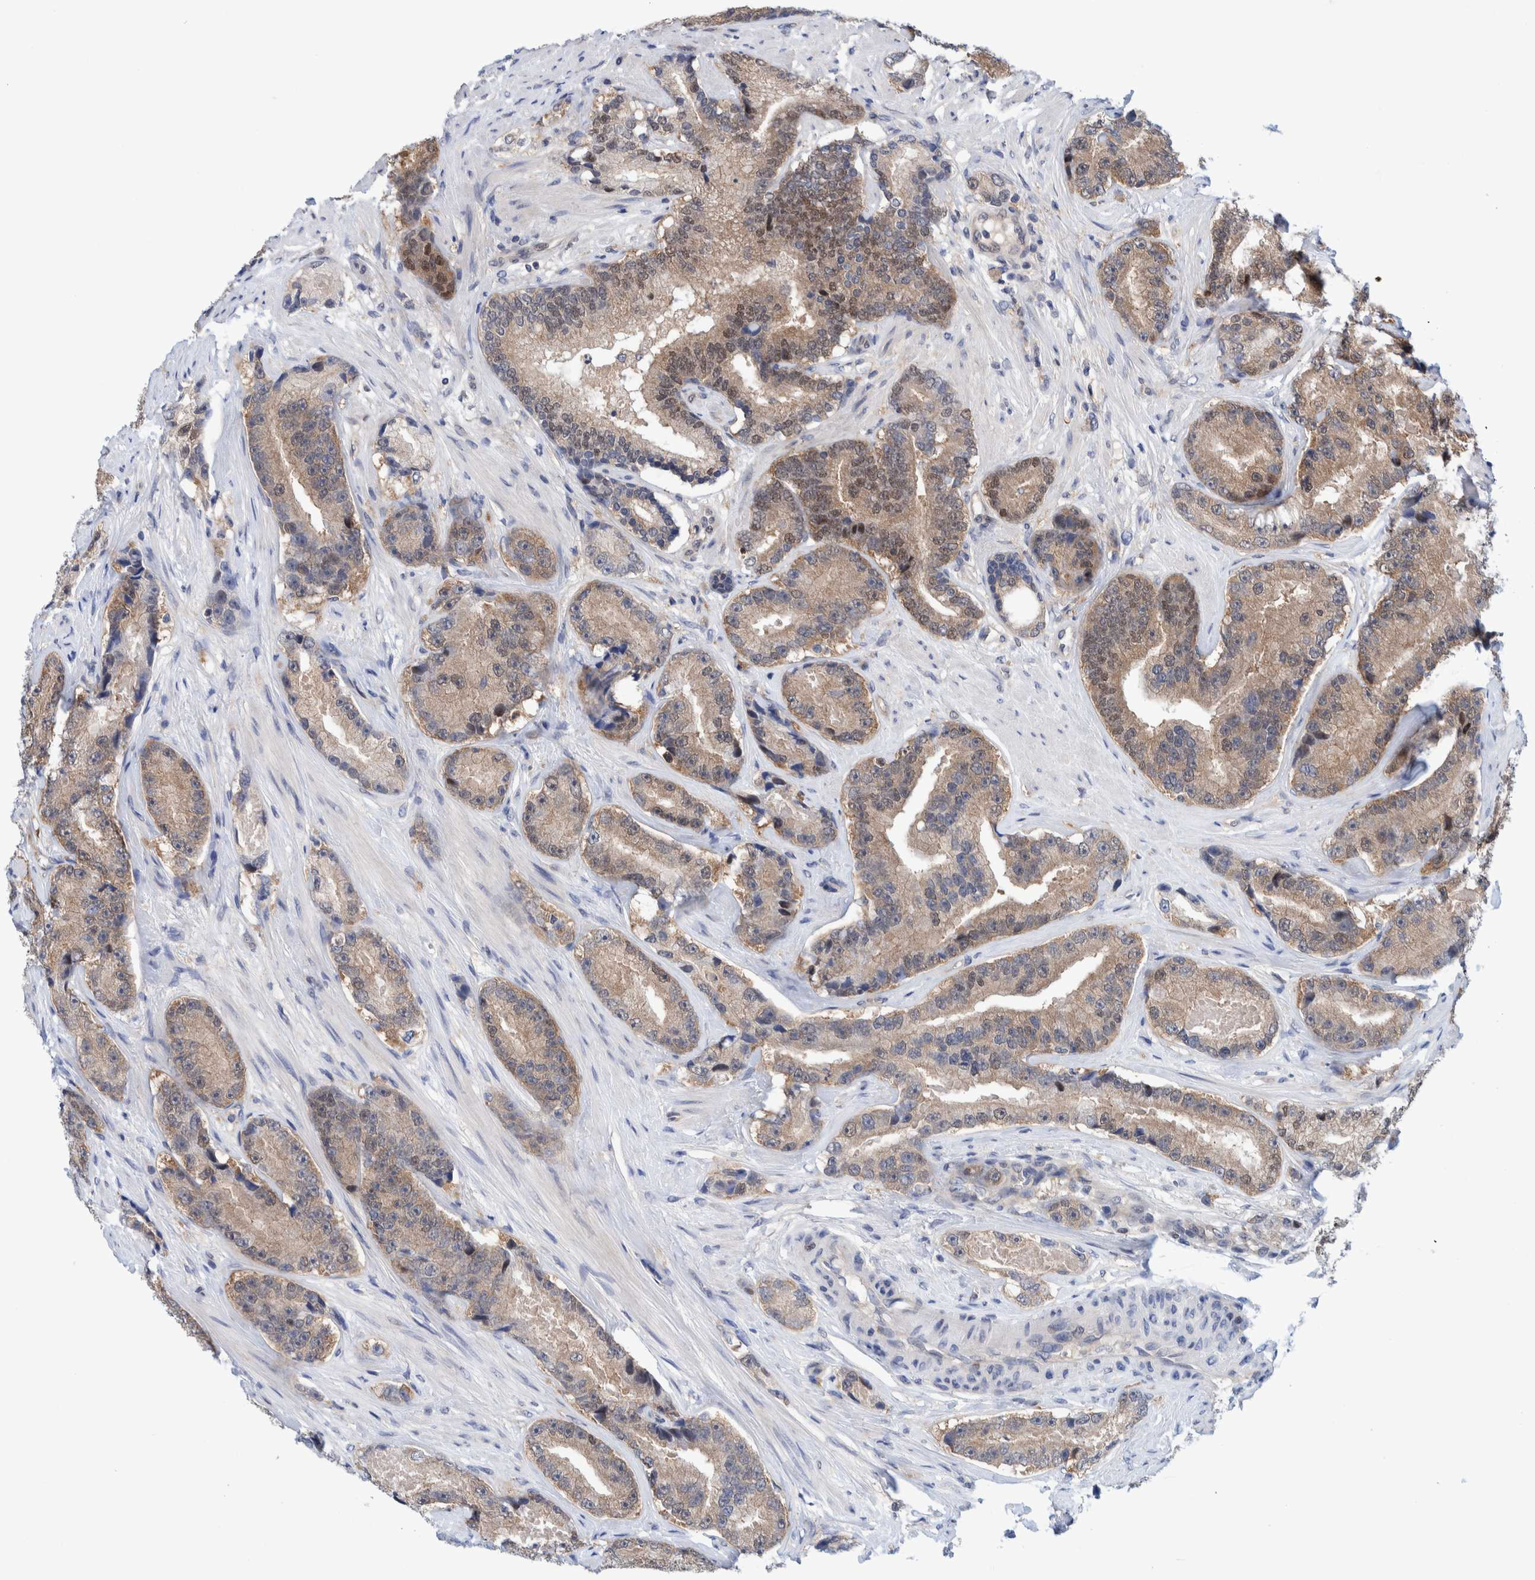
{"staining": {"intensity": "weak", "quantity": ">75%", "location": "cytoplasmic/membranous,nuclear"}, "tissue": "prostate cancer", "cell_type": "Tumor cells", "image_type": "cancer", "snomed": [{"axis": "morphology", "description": "Adenocarcinoma, High grade"}, {"axis": "topography", "description": "Prostate"}], "caption": "An immunohistochemistry image of neoplastic tissue is shown. Protein staining in brown shows weak cytoplasmic/membranous and nuclear positivity in prostate cancer within tumor cells.", "gene": "PFAS", "patient": {"sex": "male", "age": 55}}